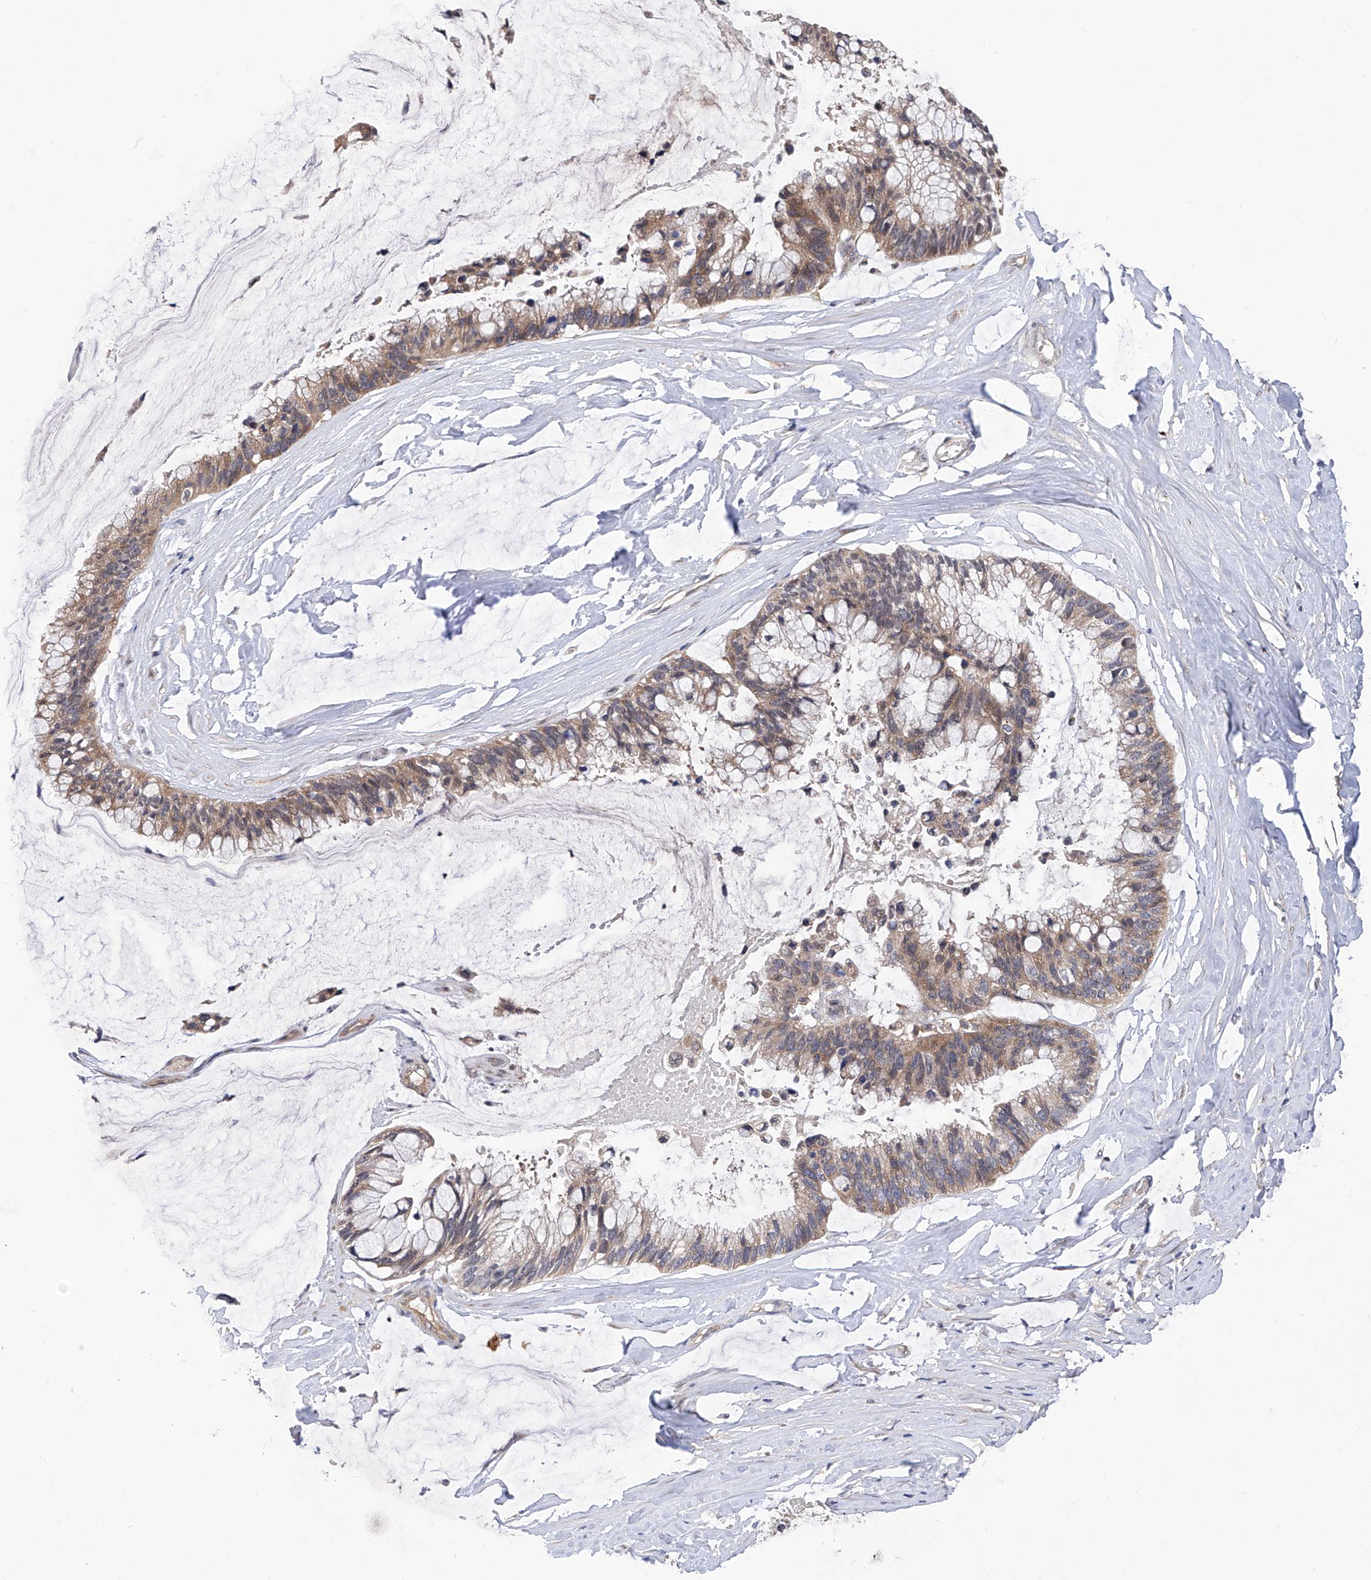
{"staining": {"intensity": "weak", "quantity": "25%-75%", "location": "cytoplasmic/membranous"}, "tissue": "ovarian cancer", "cell_type": "Tumor cells", "image_type": "cancer", "snomed": [{"axis": "morphology", "description": "Cystadenocarcinoma, mucinous, NOS"}, {"axis": "topography", "description": "Ovary"}], "caption": "Protein staining exhibits weak cytoplasmic/membranous positivity in about 25%-75% of tumor cells in mucinous cystadenocarcinoma (ovarian).", "gene": "USP45", "patient": {"sex": "female", "age": 39}}